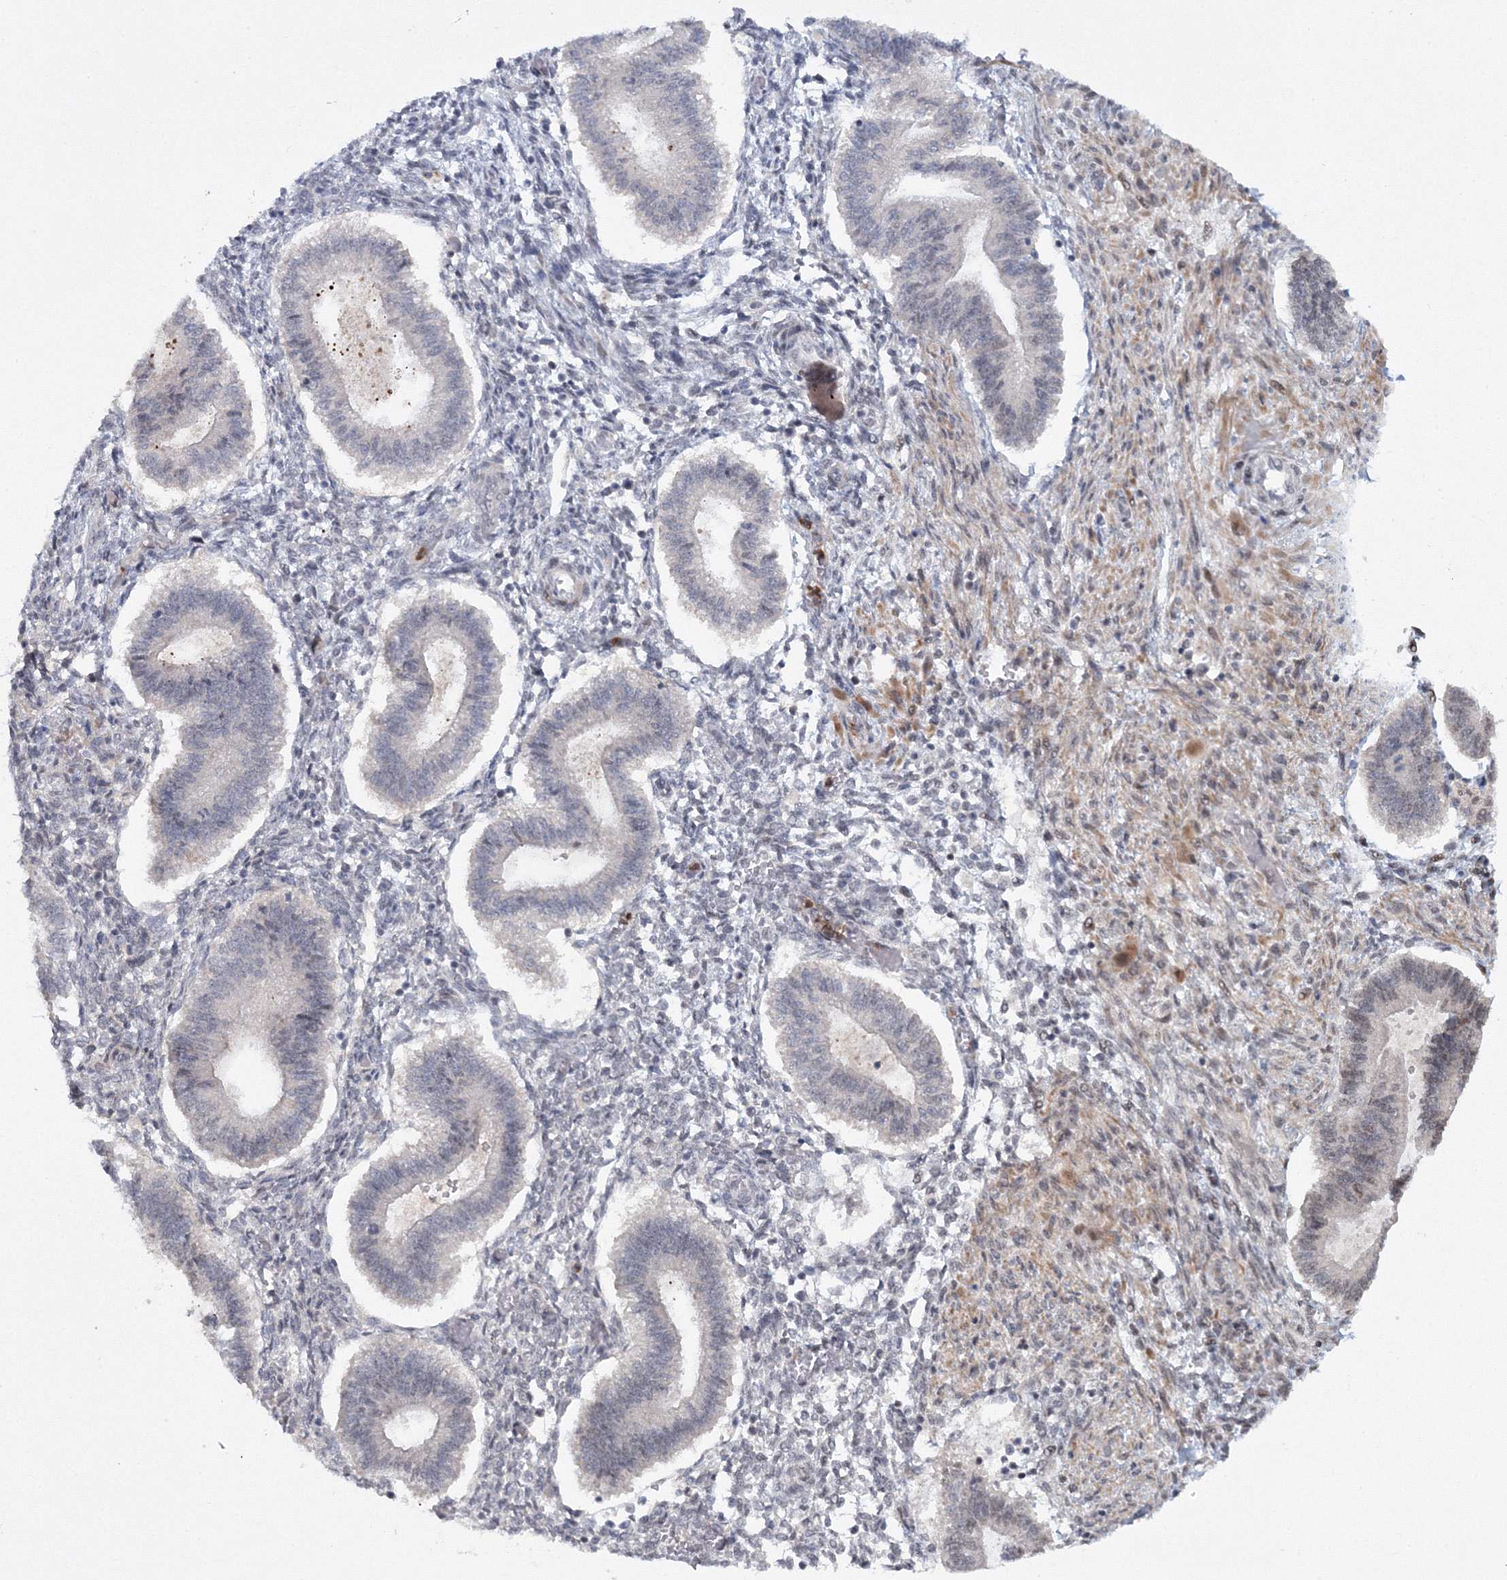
{"staining": {"intensity": "weak", "quantity": "<25%", "location": "nuclear"}, "tissue": "endometrium", "cell_type": "Cells in endometrial stroma", "image_type": "normal", "snomed": [{"axis": "morphology", "description": "Normal tissue, NOS"}, {"axis": "topography", "description": "Endometrium"}], "caption": "Image shows no protein positivity in cells in endometrial stroma of benign endometrium. The staining was performed using DAB (3,3'-diaminobenzidine) to visualize the protein expression in brown, while the nuclei were stained in blue with hematoxylin (Magnification: 20x).", "gene": "C3orf33", "patient": {"sex": "female", "age": 25}}